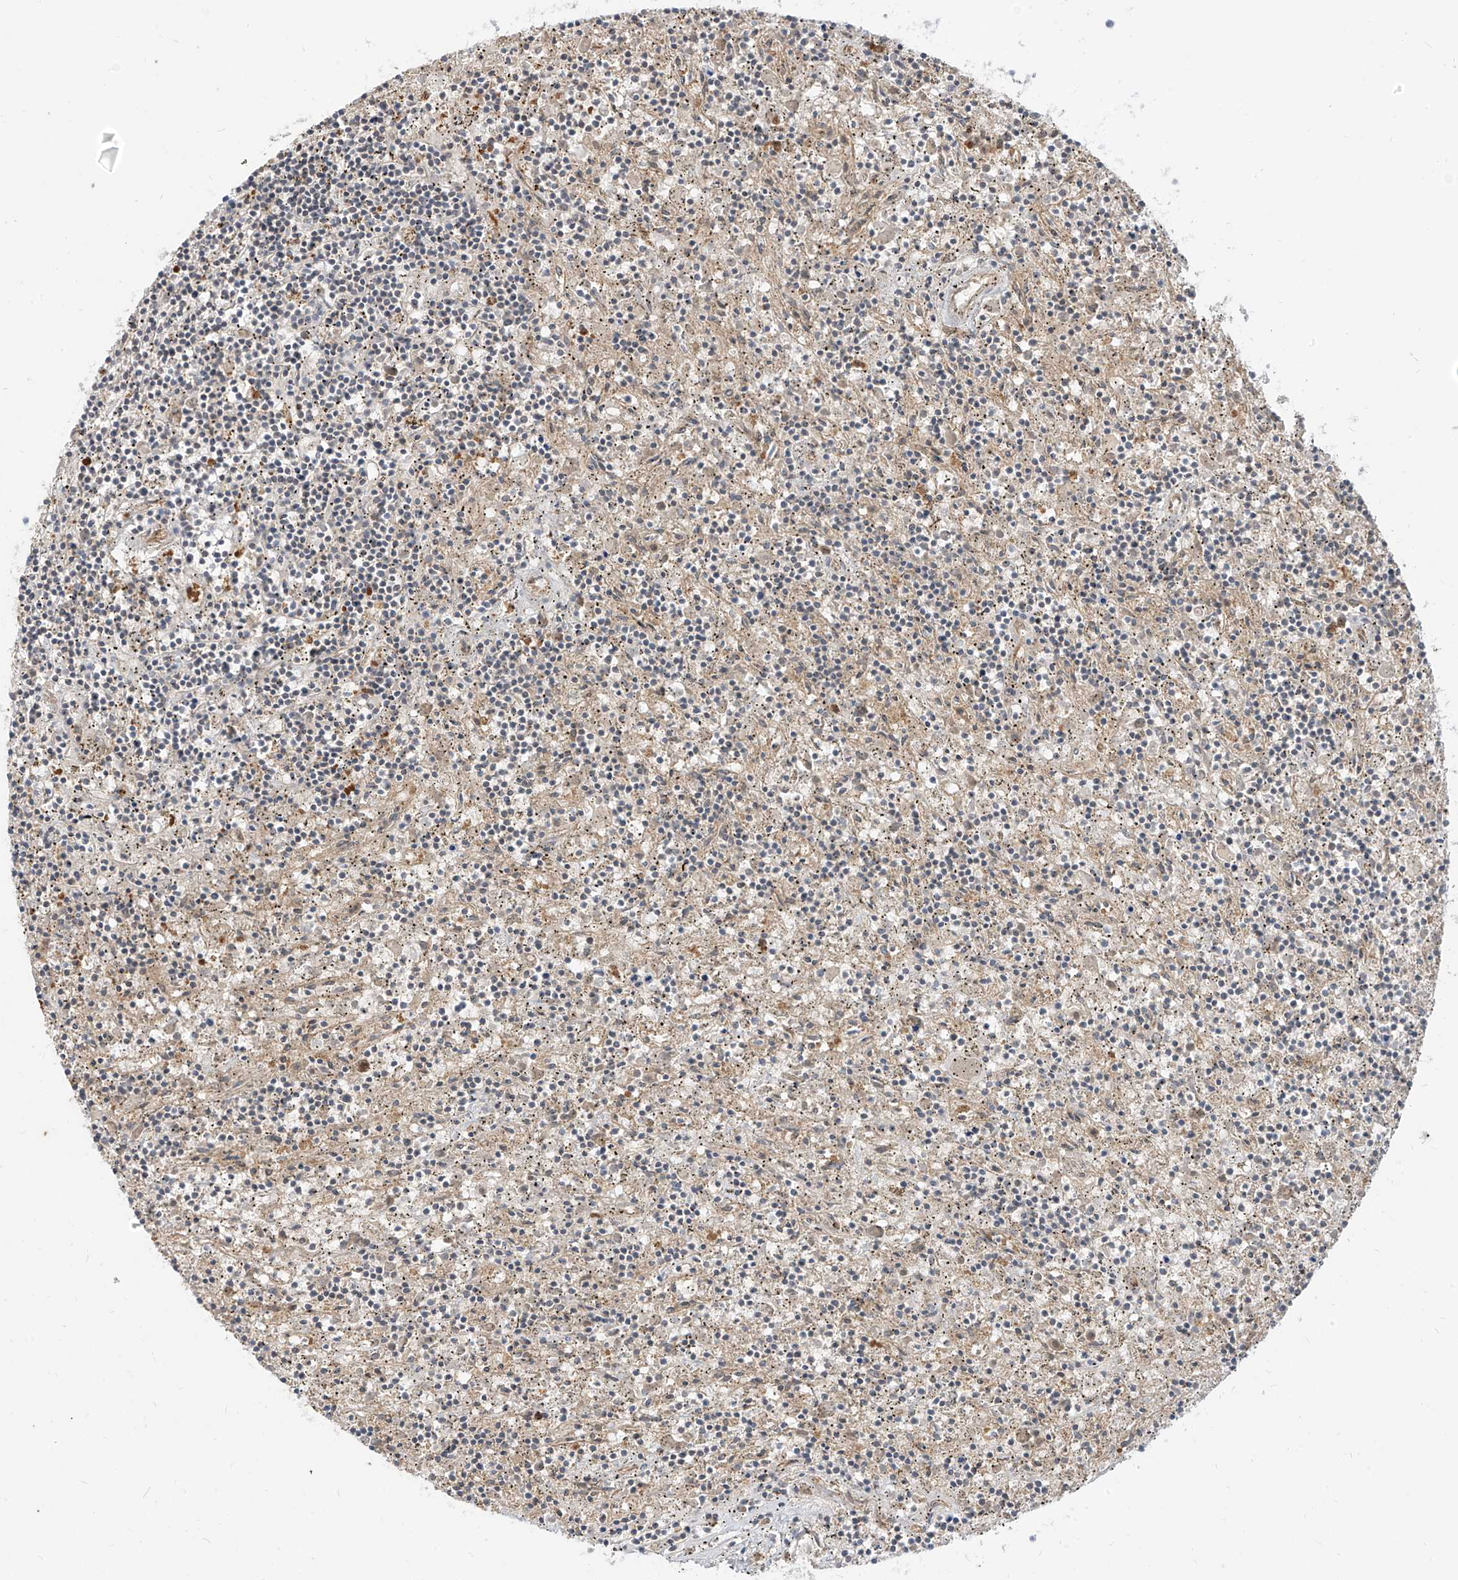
{"staining": {"intensity": "negative", "quantity": "none", "location": "none"}, "tissue": "lymphoma", "cell_type": "Tumor cells", "image_type": "cancer", "snomed": [{"axis": "morphology", "description": "Malignant lymphoma, non-Hodgkin's type, Low grade"}, {"axis": "topography", "description": "Spleen"}], "caption": "A histopathology image of human lymphoma is negative for staining in tumor cells.", "gene": "LCOR", "patient": {"sex": "male", "age": 76}}